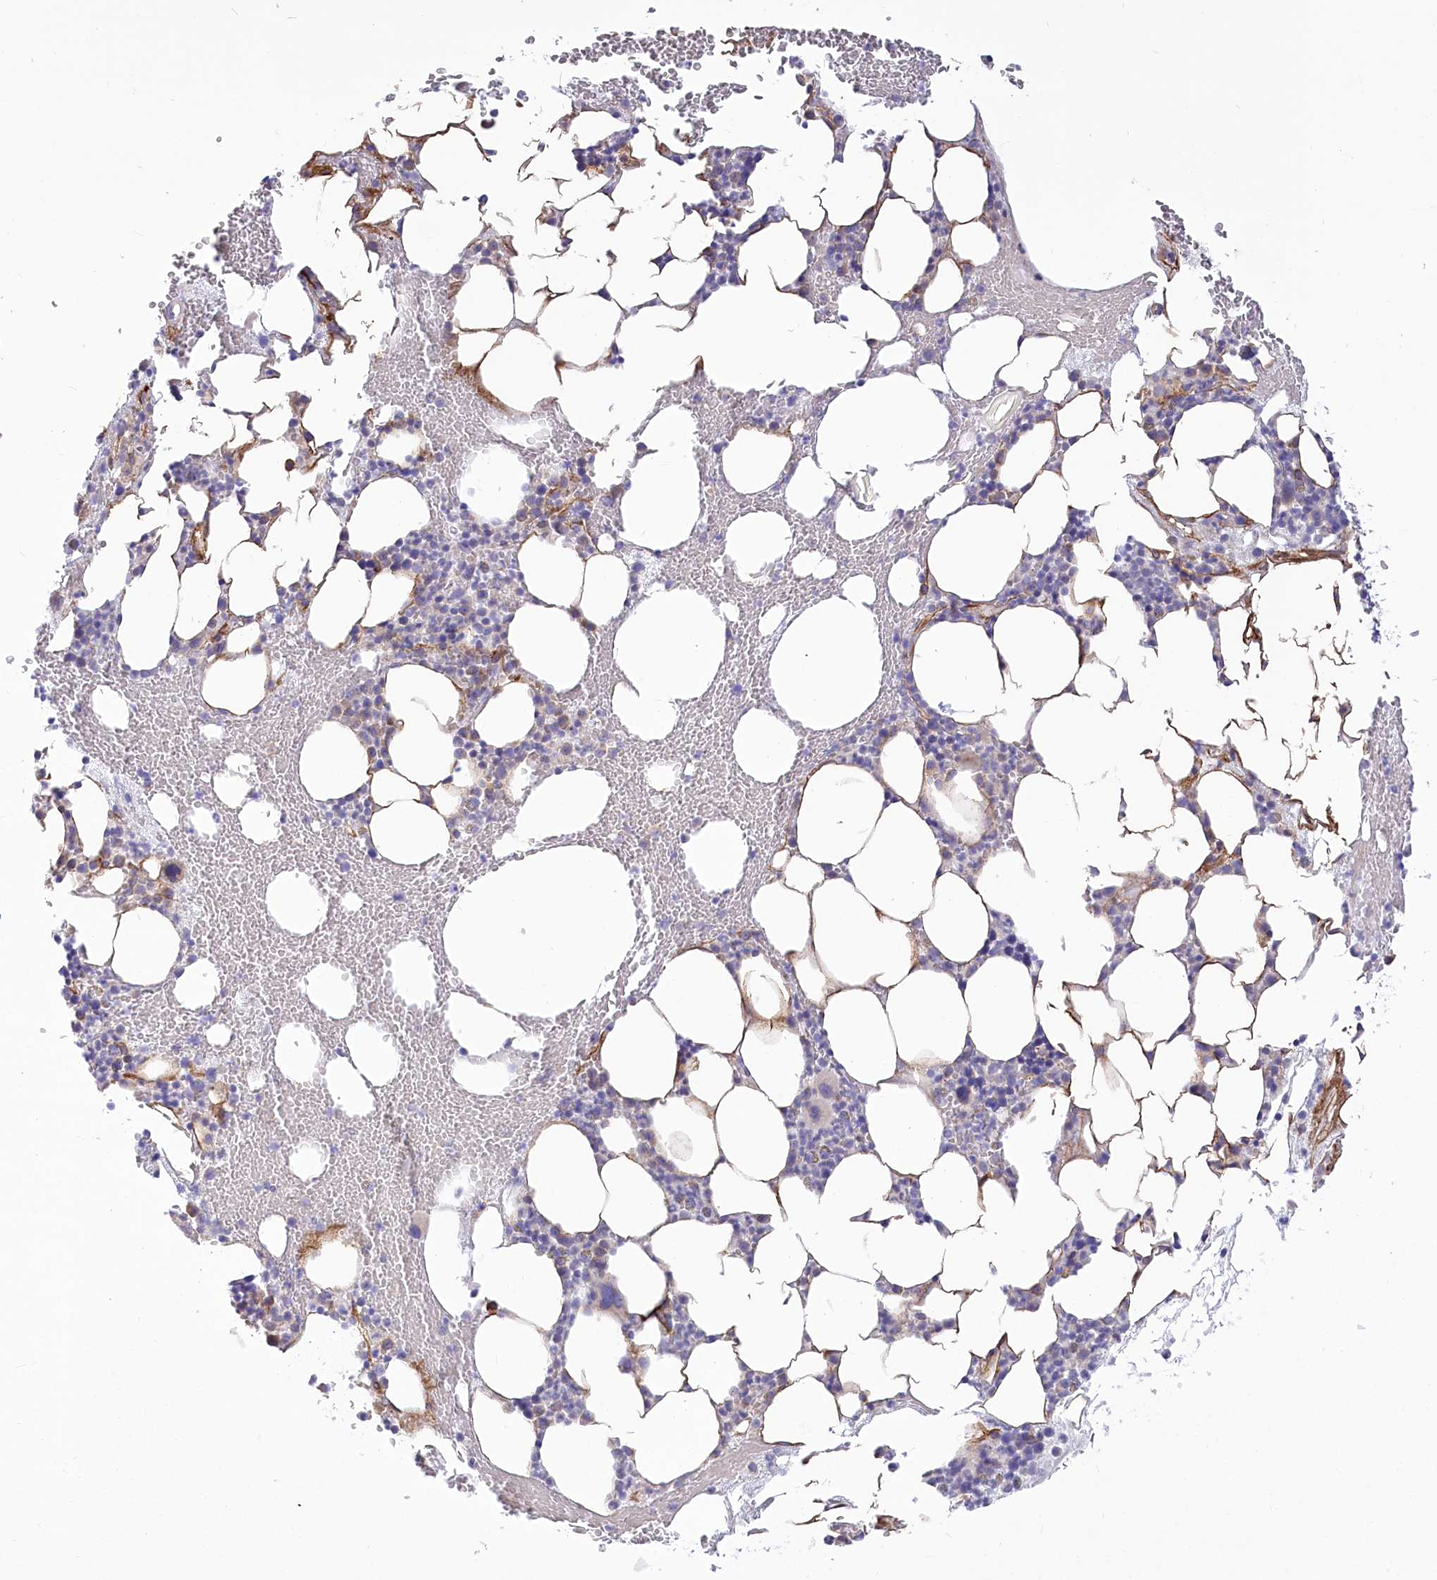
{"staining": {"intensity": "negative", "quantity": "none", "location": "none"}, "tissue": "bone marrow", "cell_type": "Hematopoietic cells", "image_type": "normal", "snomed": [{"axis": "morphology", "description": "Normal tissue, NOS"}, {"axis": "morphology", "description": "Inflammation, NOS"}, {"axis": "topography", "description": "Bone marrow"}], "caption": "Immunohistochemistry (IHC) of unremarkable bone marrow demonstrates no positivity in hematopoietic cells.", "gene": "STT3B", "patient": {"sex": "female", "age": 78}}